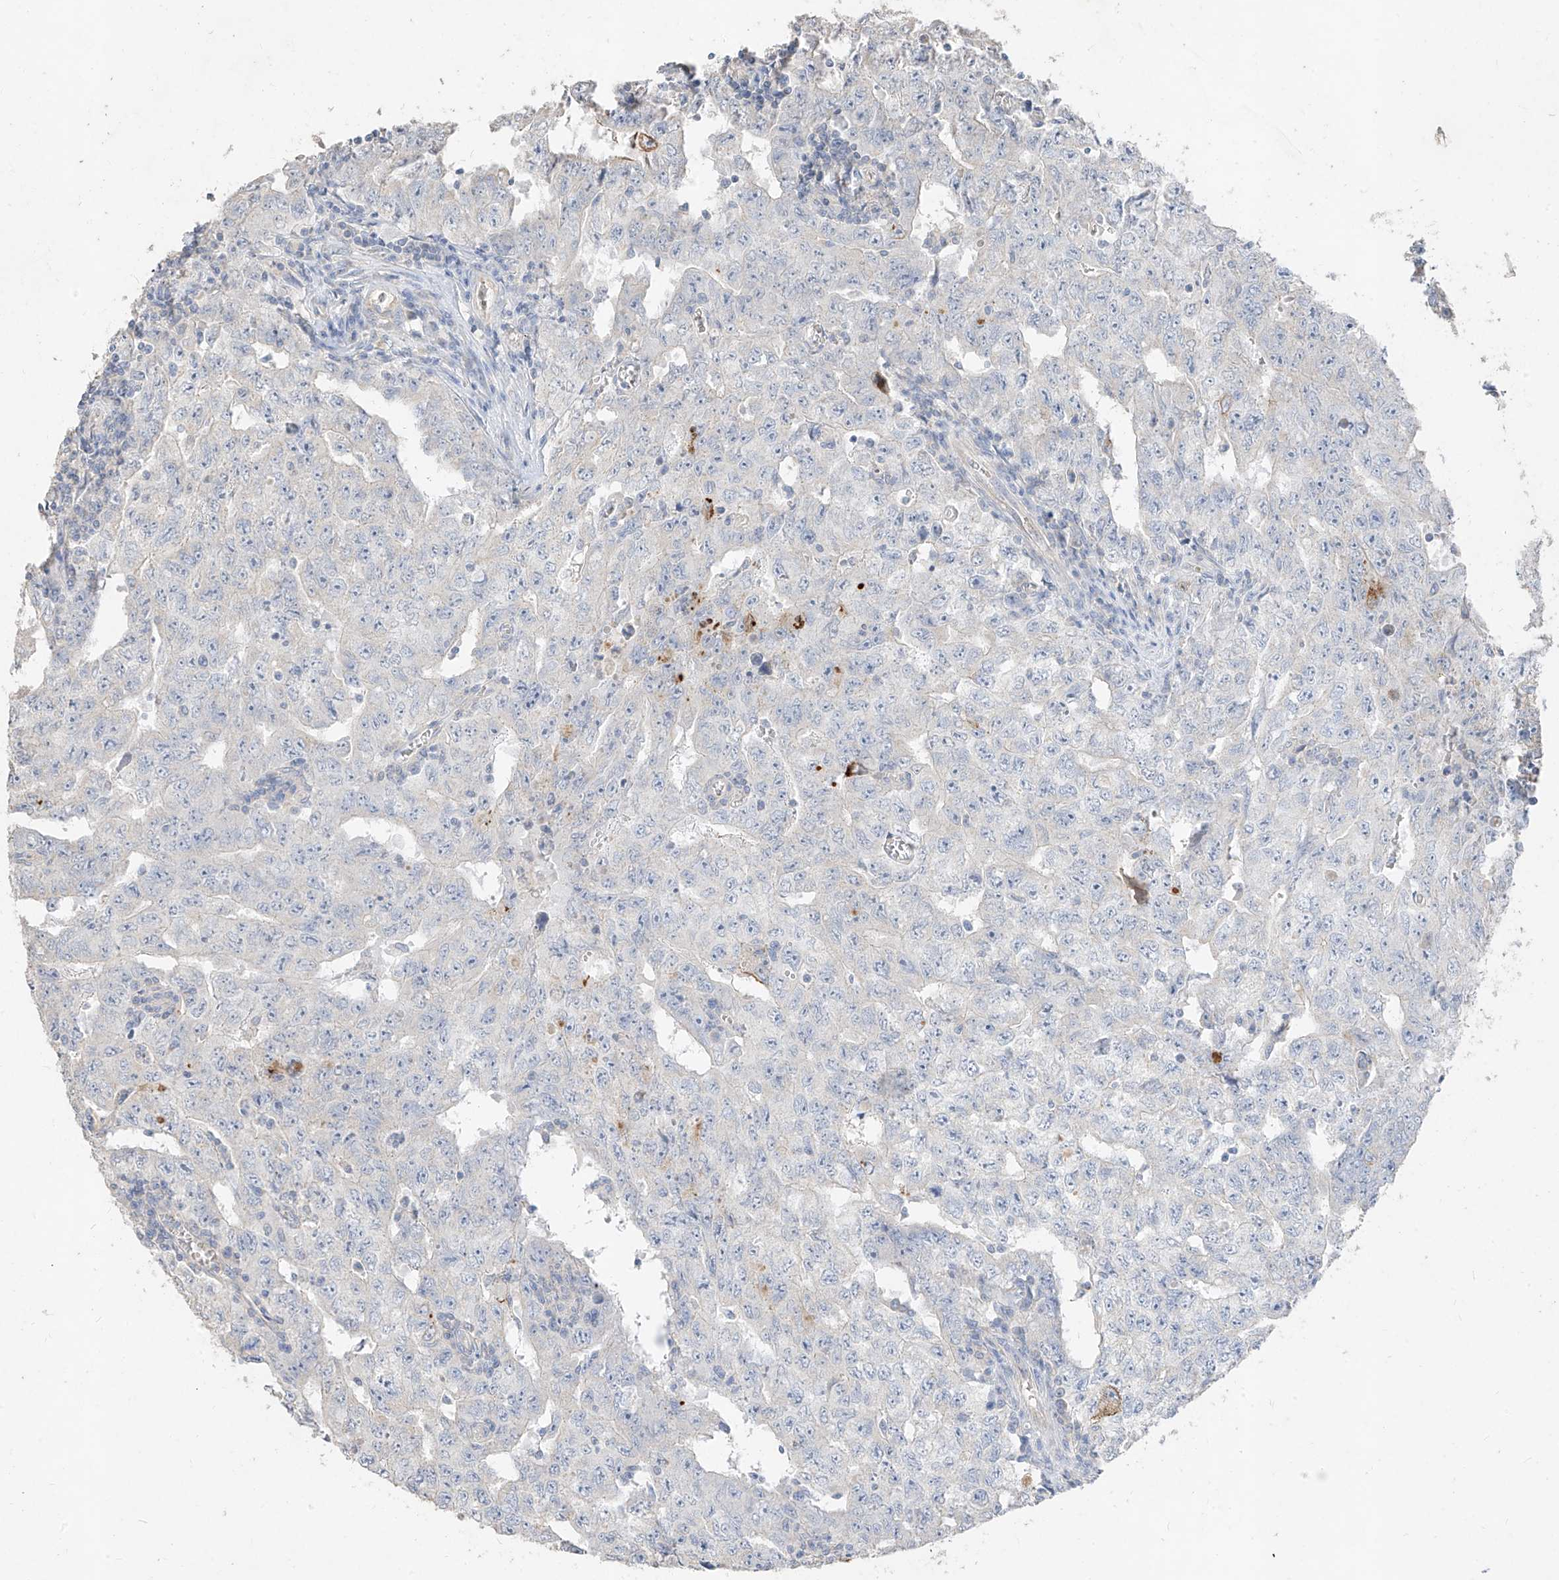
{"staining": {"intensity": "negative", "quantity": "none", "location": "none"}, "tissue": "testis cancer", "cell_type": "Tumor cells", "image_type": "cancer", "snomed": [{"axis": "morphology", "description": "Carcinoma, Embryonal, NOS"}, {"axis": "topography", "description": "Testis"}], "caption": "This histopathology image is of testis cancer stained with immunohistochemistry to label a protein in brown with the nuclei are counter-stained blue. There is no staining in tumor cells.", "gene": "ZZEF1", "patient": {"sex": "male", "age": 26}}